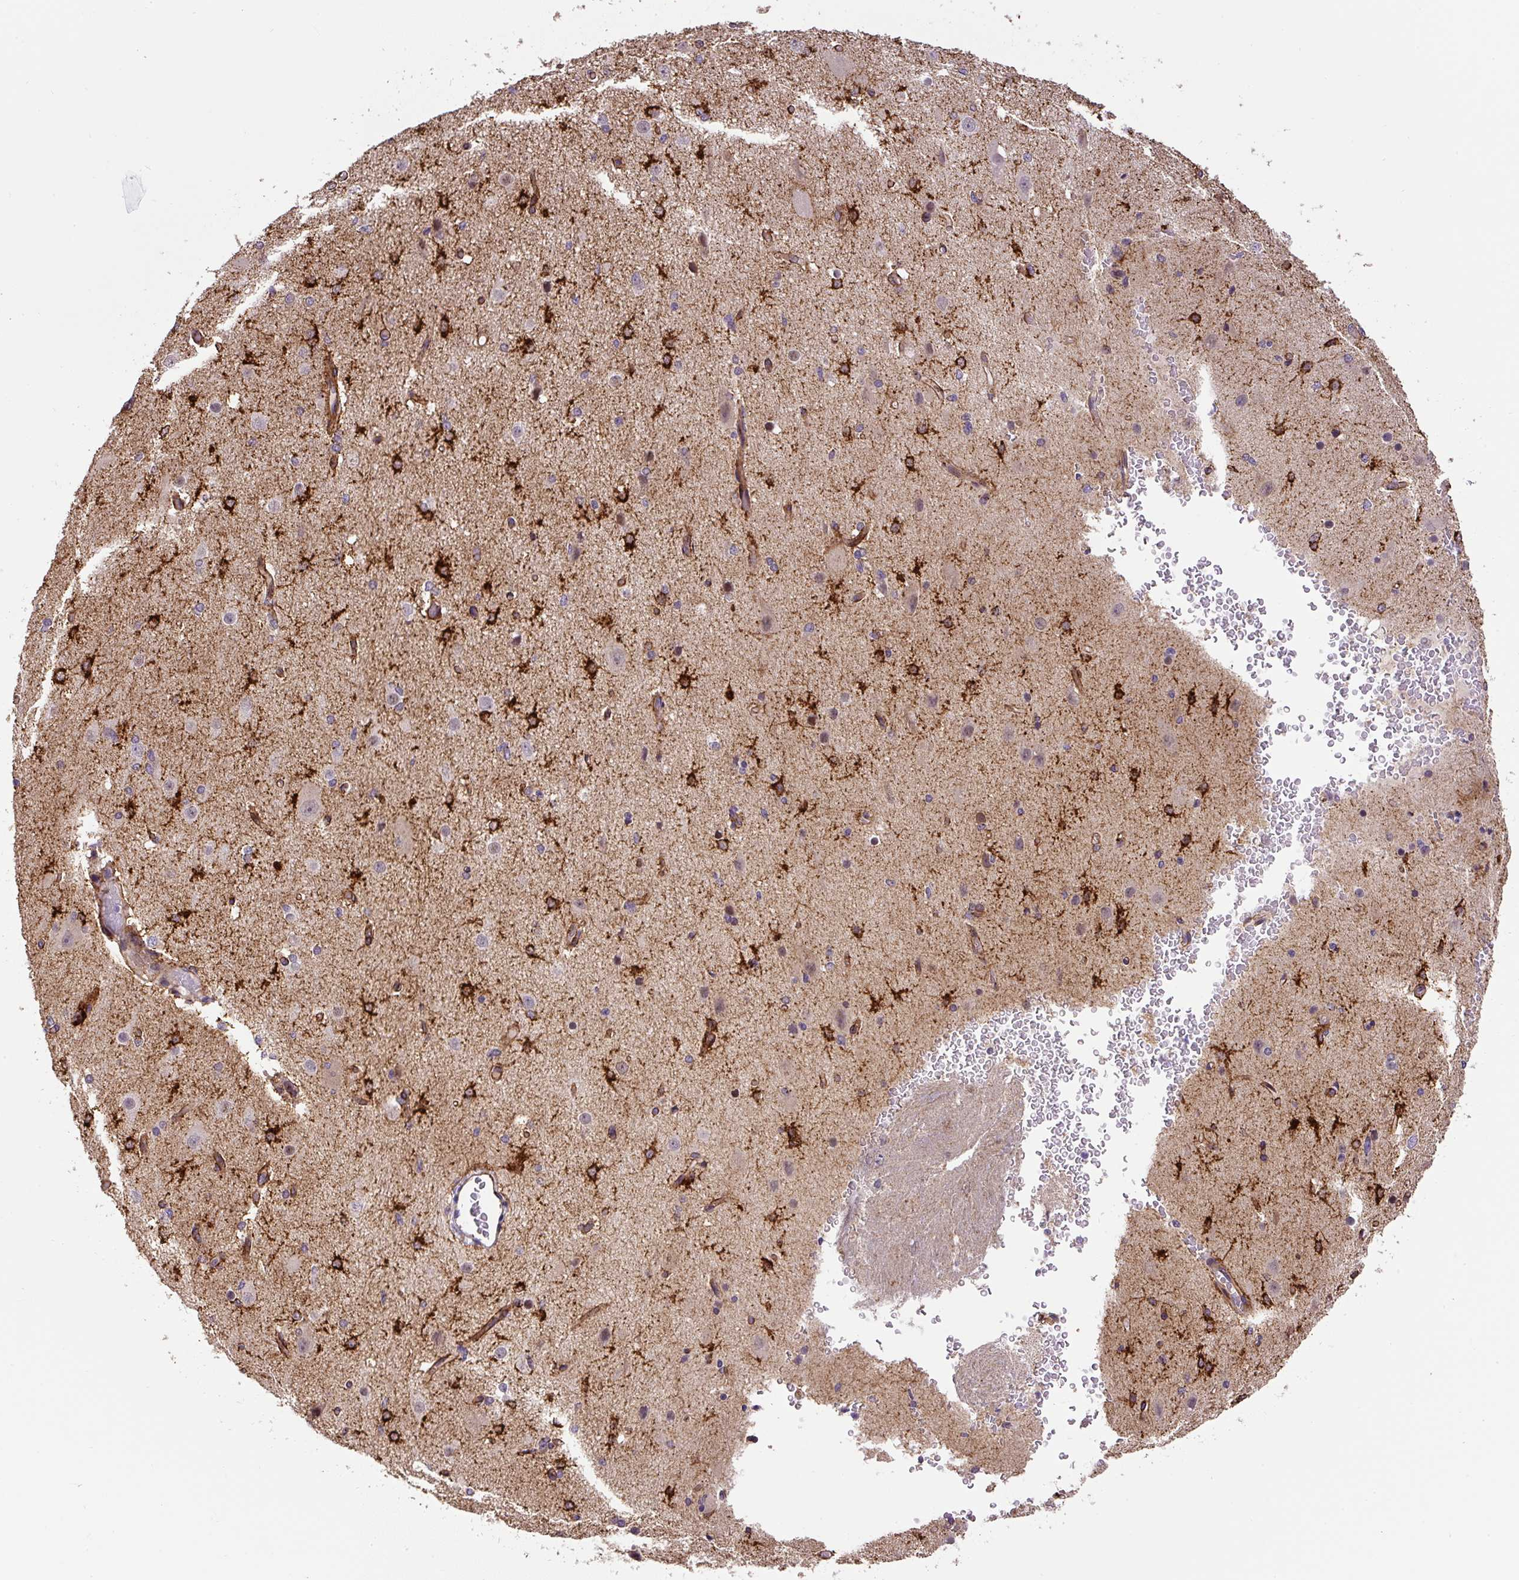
{"staining": {"intensity": "moderate", "quantity": ">75%", "location": "cytoplasmic/membranous"}, "tissue": "cerebral cortex", "cell_type": "Endothelial cells", "image_type": "normal", "snomed": [{"axis": "morphology", "description": "Normal tissue, NOS"}, {"axis": "morphology", "description": "Inflammation, NOS"}, {"axis": "topography", "description": "Cerebral cortex"}], "caption": "This is an image of immunohistochemistry staining of unremarkable cerebral cortex, which shows moderate staining in the cytoplasmic/membranous of endothelial cells.", "gene": "RNF170", "patient": {"sex": "male", "age": 6}}